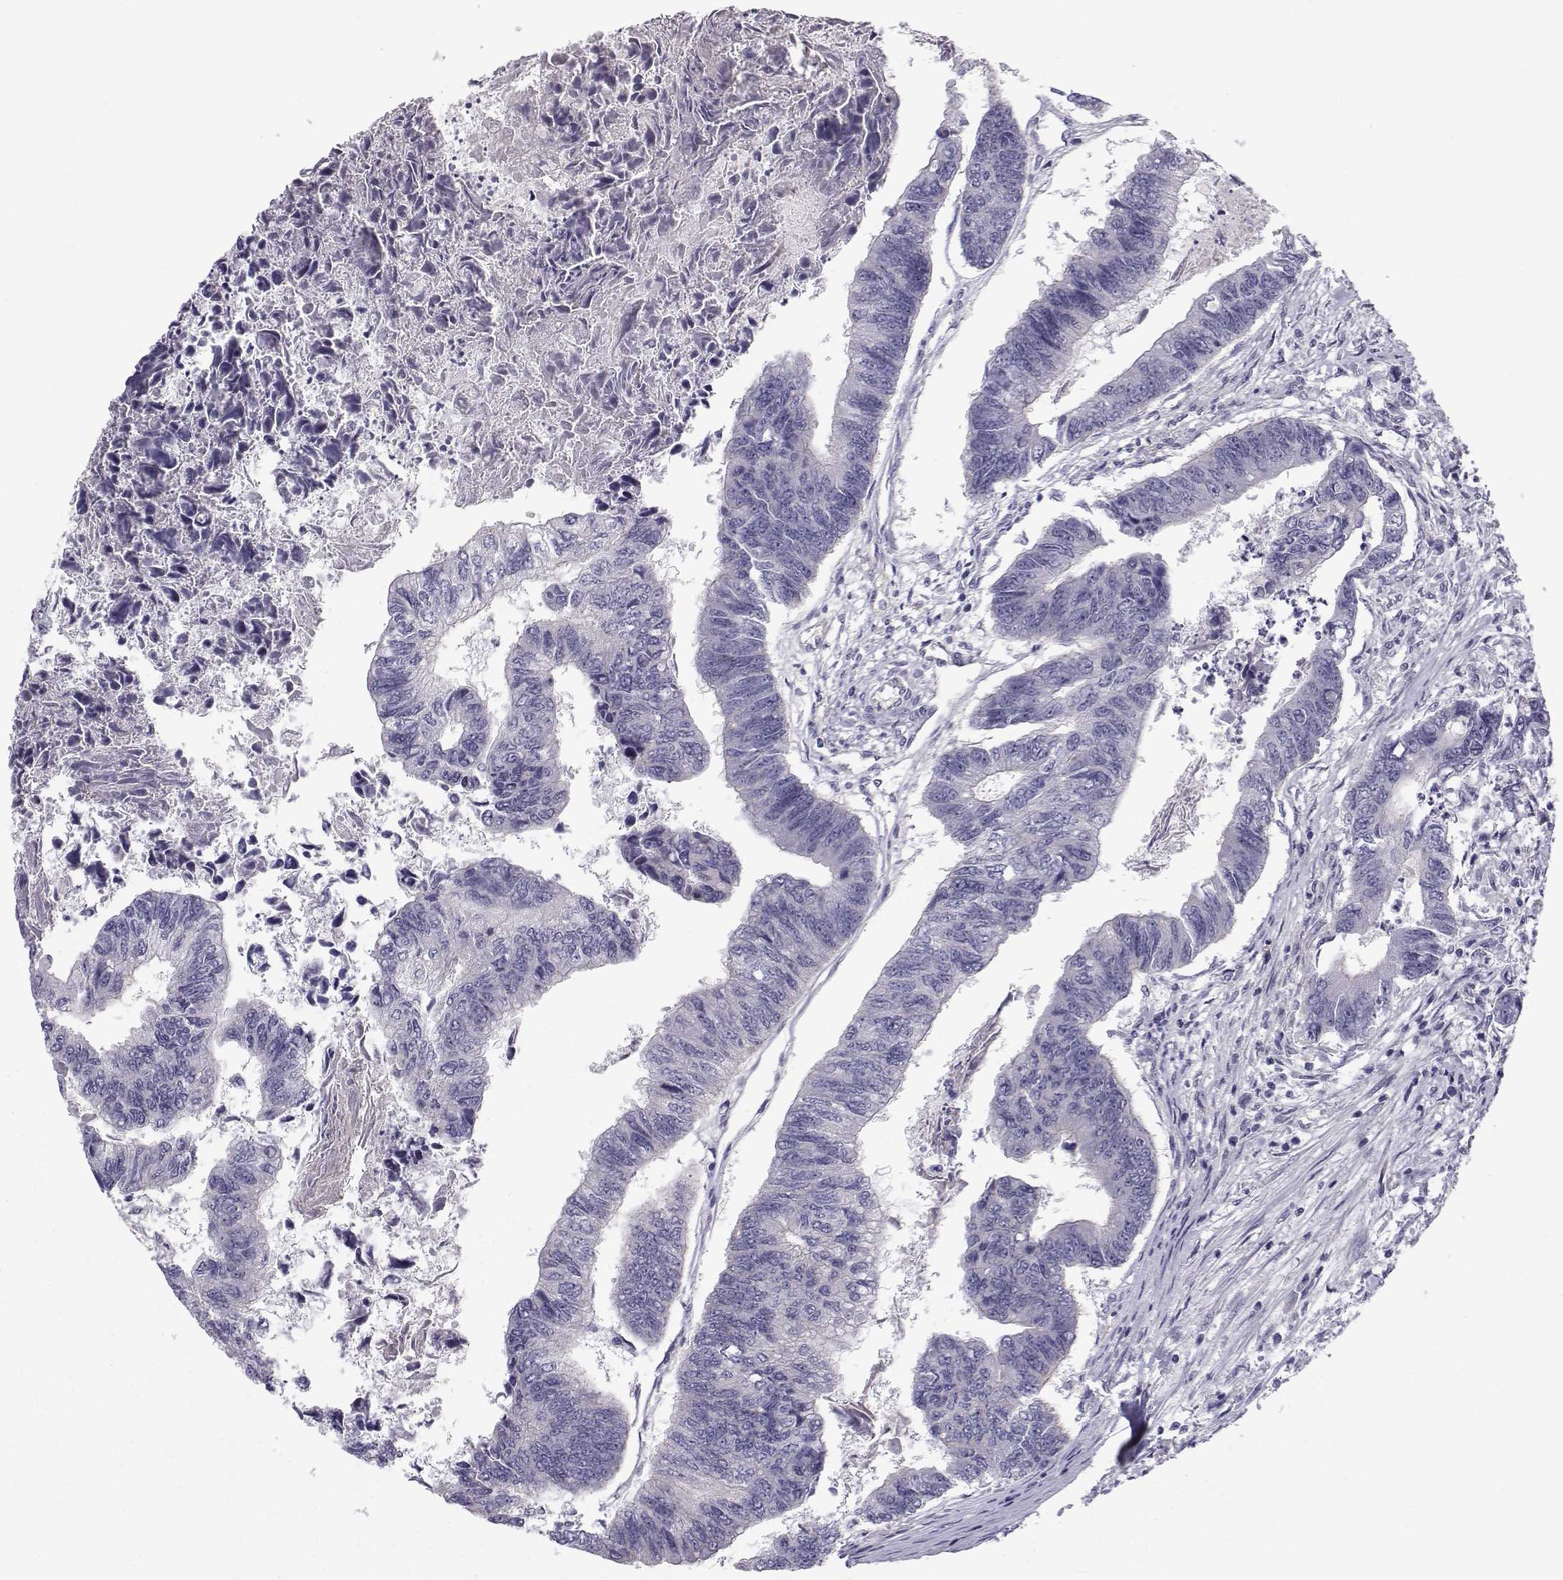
{"staining": {"intensity": "negative", "quantity": "none", "location": "none"}, "tissue": "colorectal cancer", "cell_type": "Tumor cells", "image_type": "cancer", "snomed": [{"axis": "morphology", "description": "Adenocarcinoma, NOS"}, {"axis": "topography", "description": "Colon"}], "caption": "Image shows no significant protein staining in tumor cells of colorectal cancer (adenocarcinoma).", "gene": "QPCT", "patient": {"sex": "female", "age": 65}}